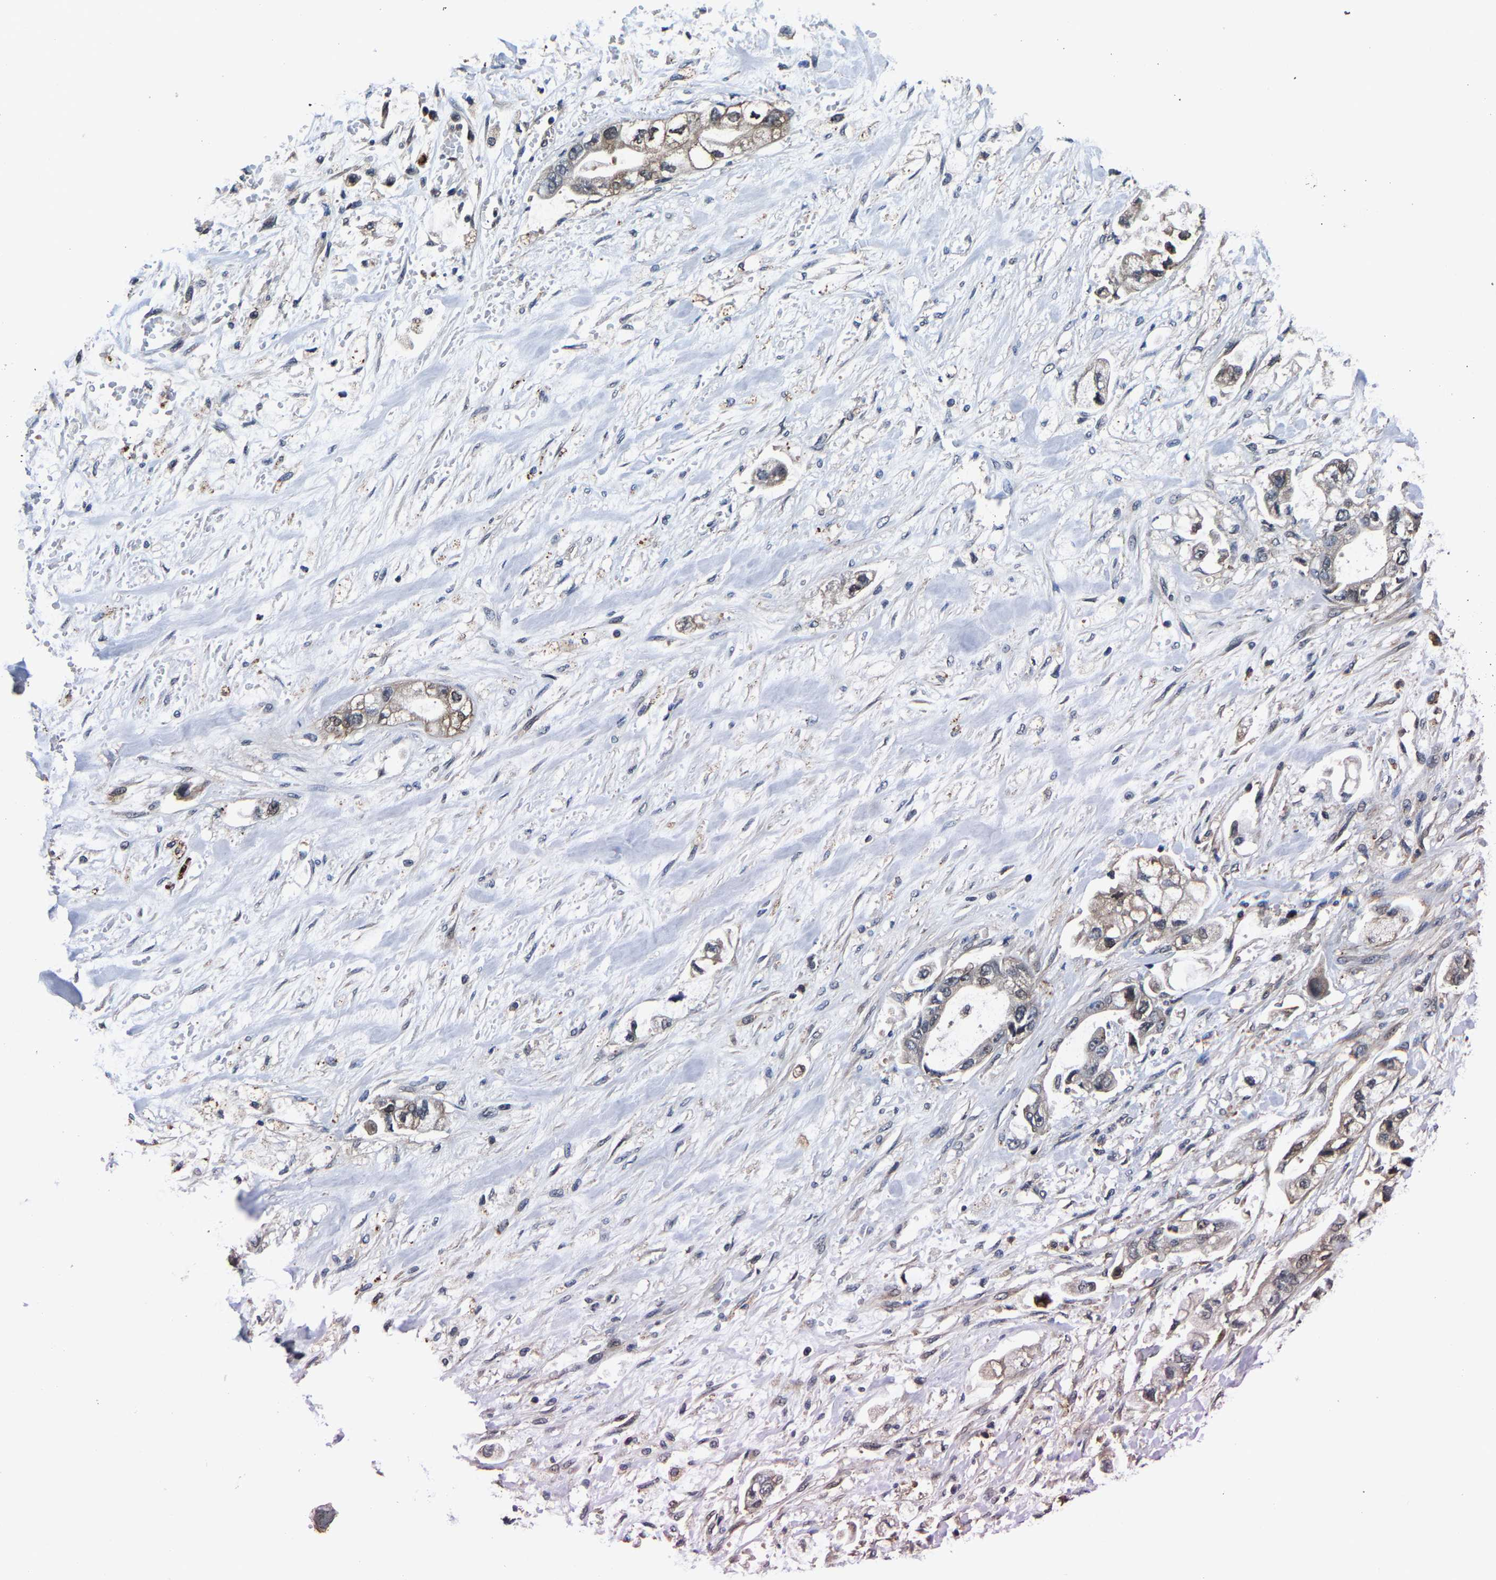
{"staining": {"intensity": "weak", "quantity": "<25%", "location": "cytoplasmic/membranous"}, "tissue": "stomach cancer", "cell_type": "Tumor cells", "image_type": "cancer", "snomed": [{"axis": "morphology", "description": "Normal tissue, NOS"}, {"axis": "morphology", "description": "Adenocarcinoma, NOS"}, {"axis": "topography", "description": "Stomach"}], "caption": "This is an IHC photomicrograph of human stomach cancer. There is no positivity in tumor cells.", "gene": "ZCCHC7", "patient": {"sex": "male", "age": 62}}